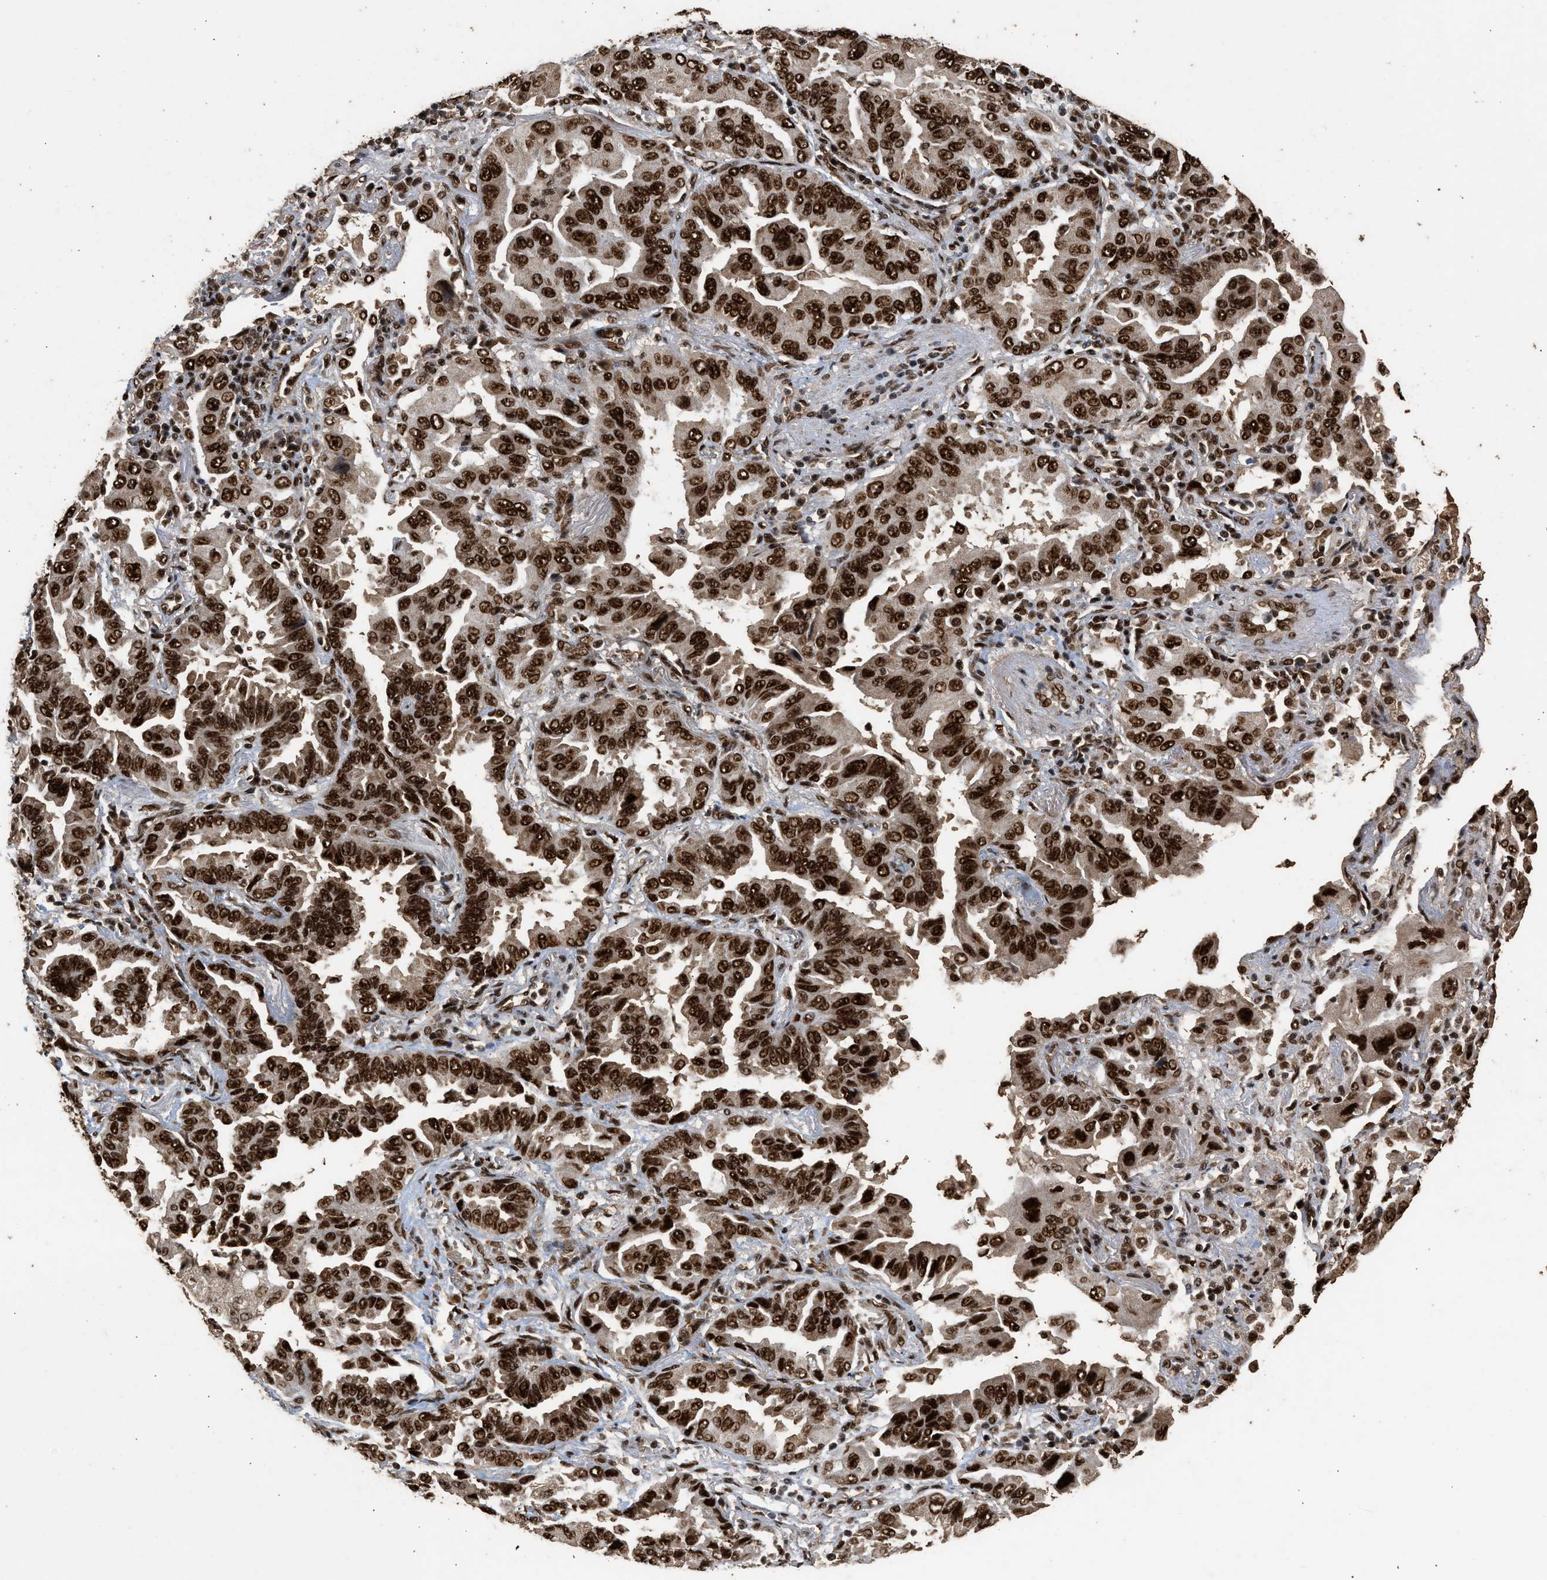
{"staining": {"intensity": "strong", "quantity": ">75%", "location": "nuclear"}, "tissue": "lung cancer", "cell_type": "Tumor cells", "image_type": "cancer", "snomed": [{"axis": "morphology", "description": "Adenocarcinoma, NOS"}, {"axis": "topography", "description": "Lung"}], "caption": "Human adenocarcinoma (lung) stained with a brown dye demonstrates strong nuclear positive staining in approximately >75% of tumor cells.", "gene": "PPP4R3B", "patient": {"sex": "female", "age": 65}}